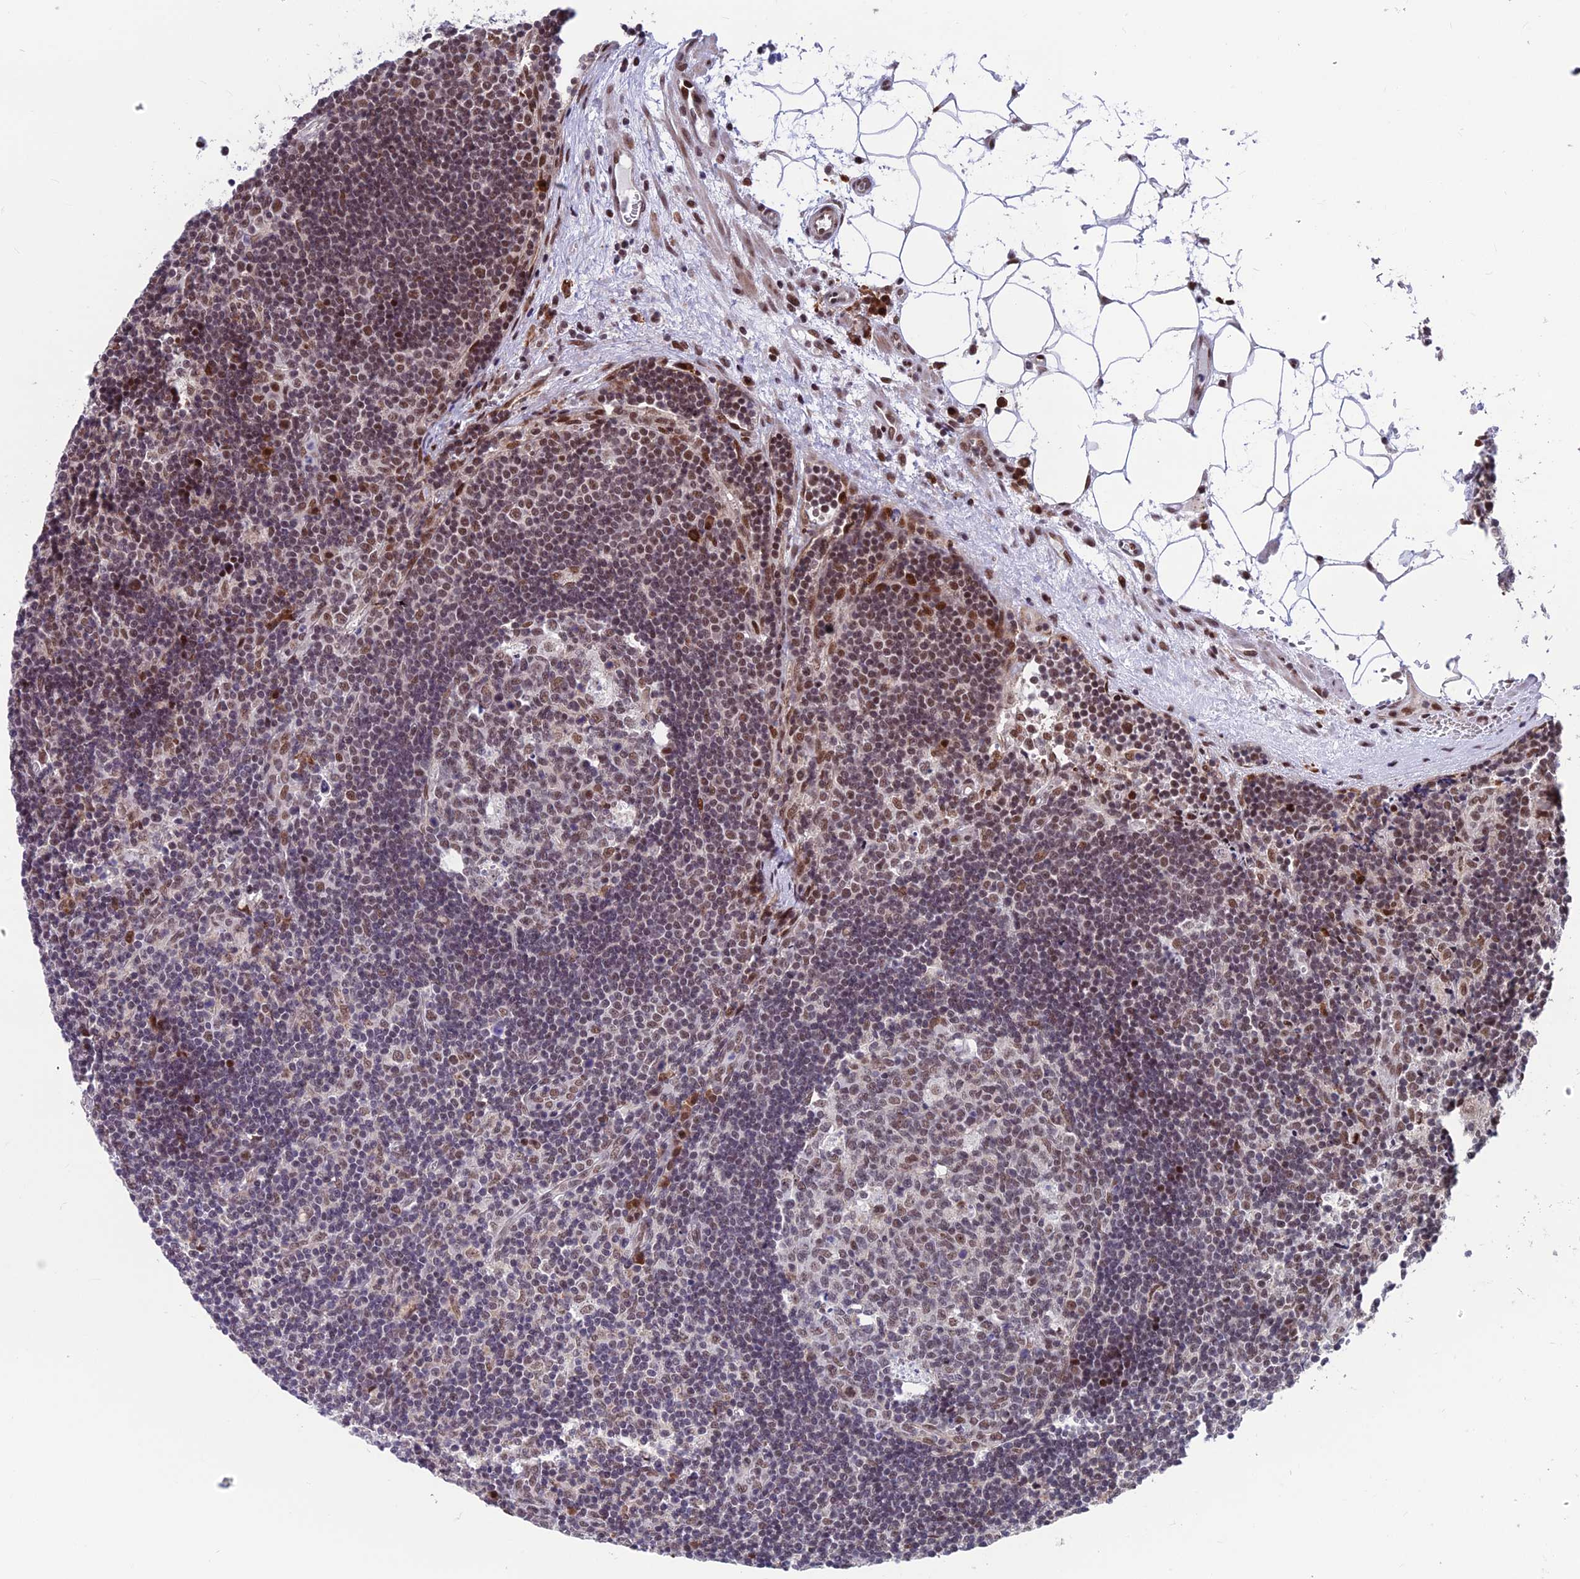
{"staining": {"intensity": "weak", "quantity": "25%-75%", "location": "nuclear"}, "tissue": "lymph node", "cell_type": "Germinal center cells", "image_type": "normal", "snomed": [{"axis": "morphology", "description": "Normal tissue, NOS"}, {"axis": "topography", "description": "Lymph node"}], "caption": "Protein analysis of benign lymph node displays weak nuclear staining in approximately 25%-75% of germinal center cells. (brown staining indicates protein expression, while blue staining denotes nuclei).", "gene": "KIAA1191", "patient": {"sex": "male", "age": 58}}